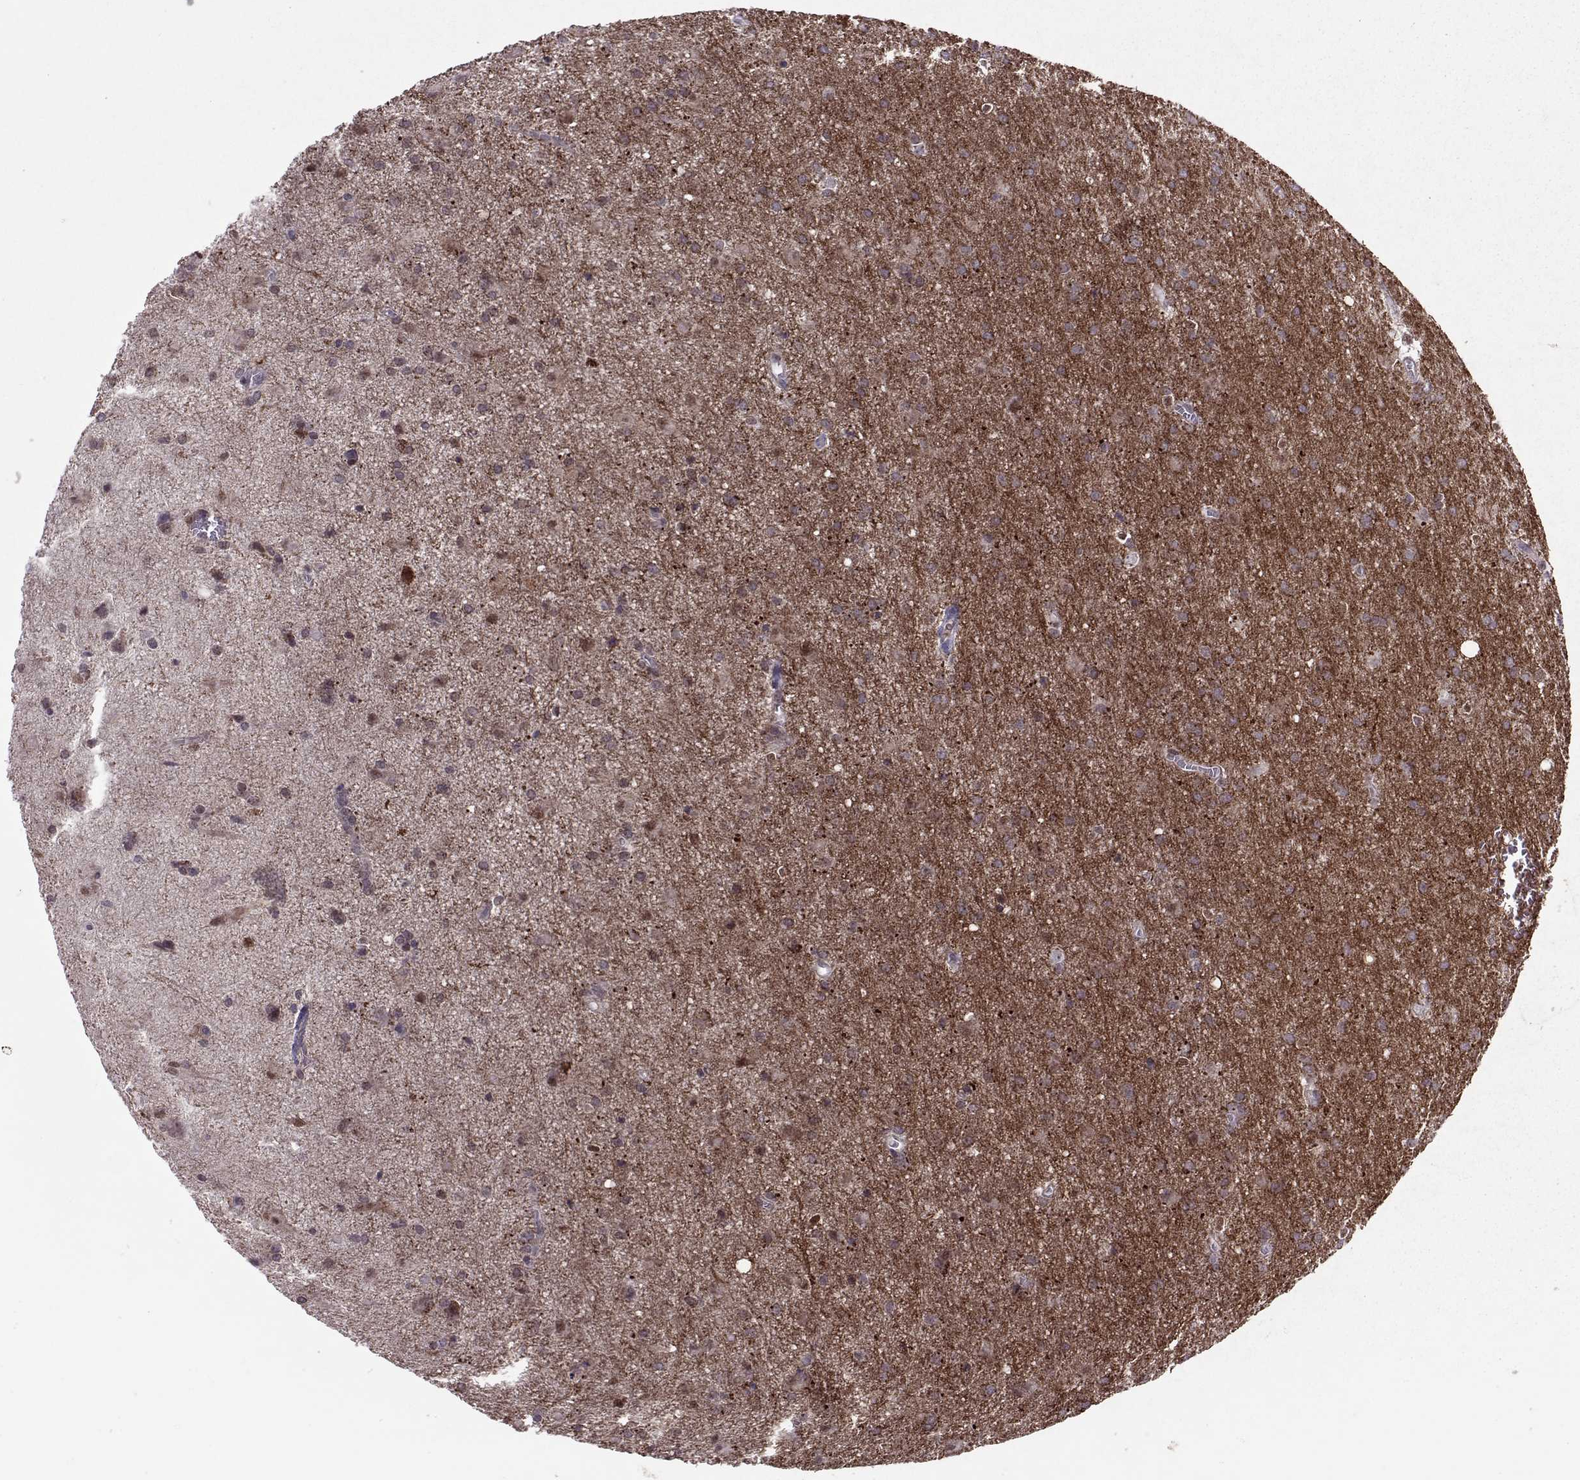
{"staining": {"intensity": "moderate", "quantity": ">75%", "location": "cytoplasmic/membranous"}, "tissue": "glioma", "cell_type": "Tumor cells", "image_type": "cancer", "snomed": [{"axis": "morphology", "description": "Glioma, malignant, Low grade"}, {"axis": "topography", "description": "Brain"}], "caption": "Human glioma stained with a brown dye reveals moderate cytoplasmic/membranous positive positivity in about >75% of tumor cells.", "gene": "CDK4", "patient": {"sex": "male", "age": 58}}